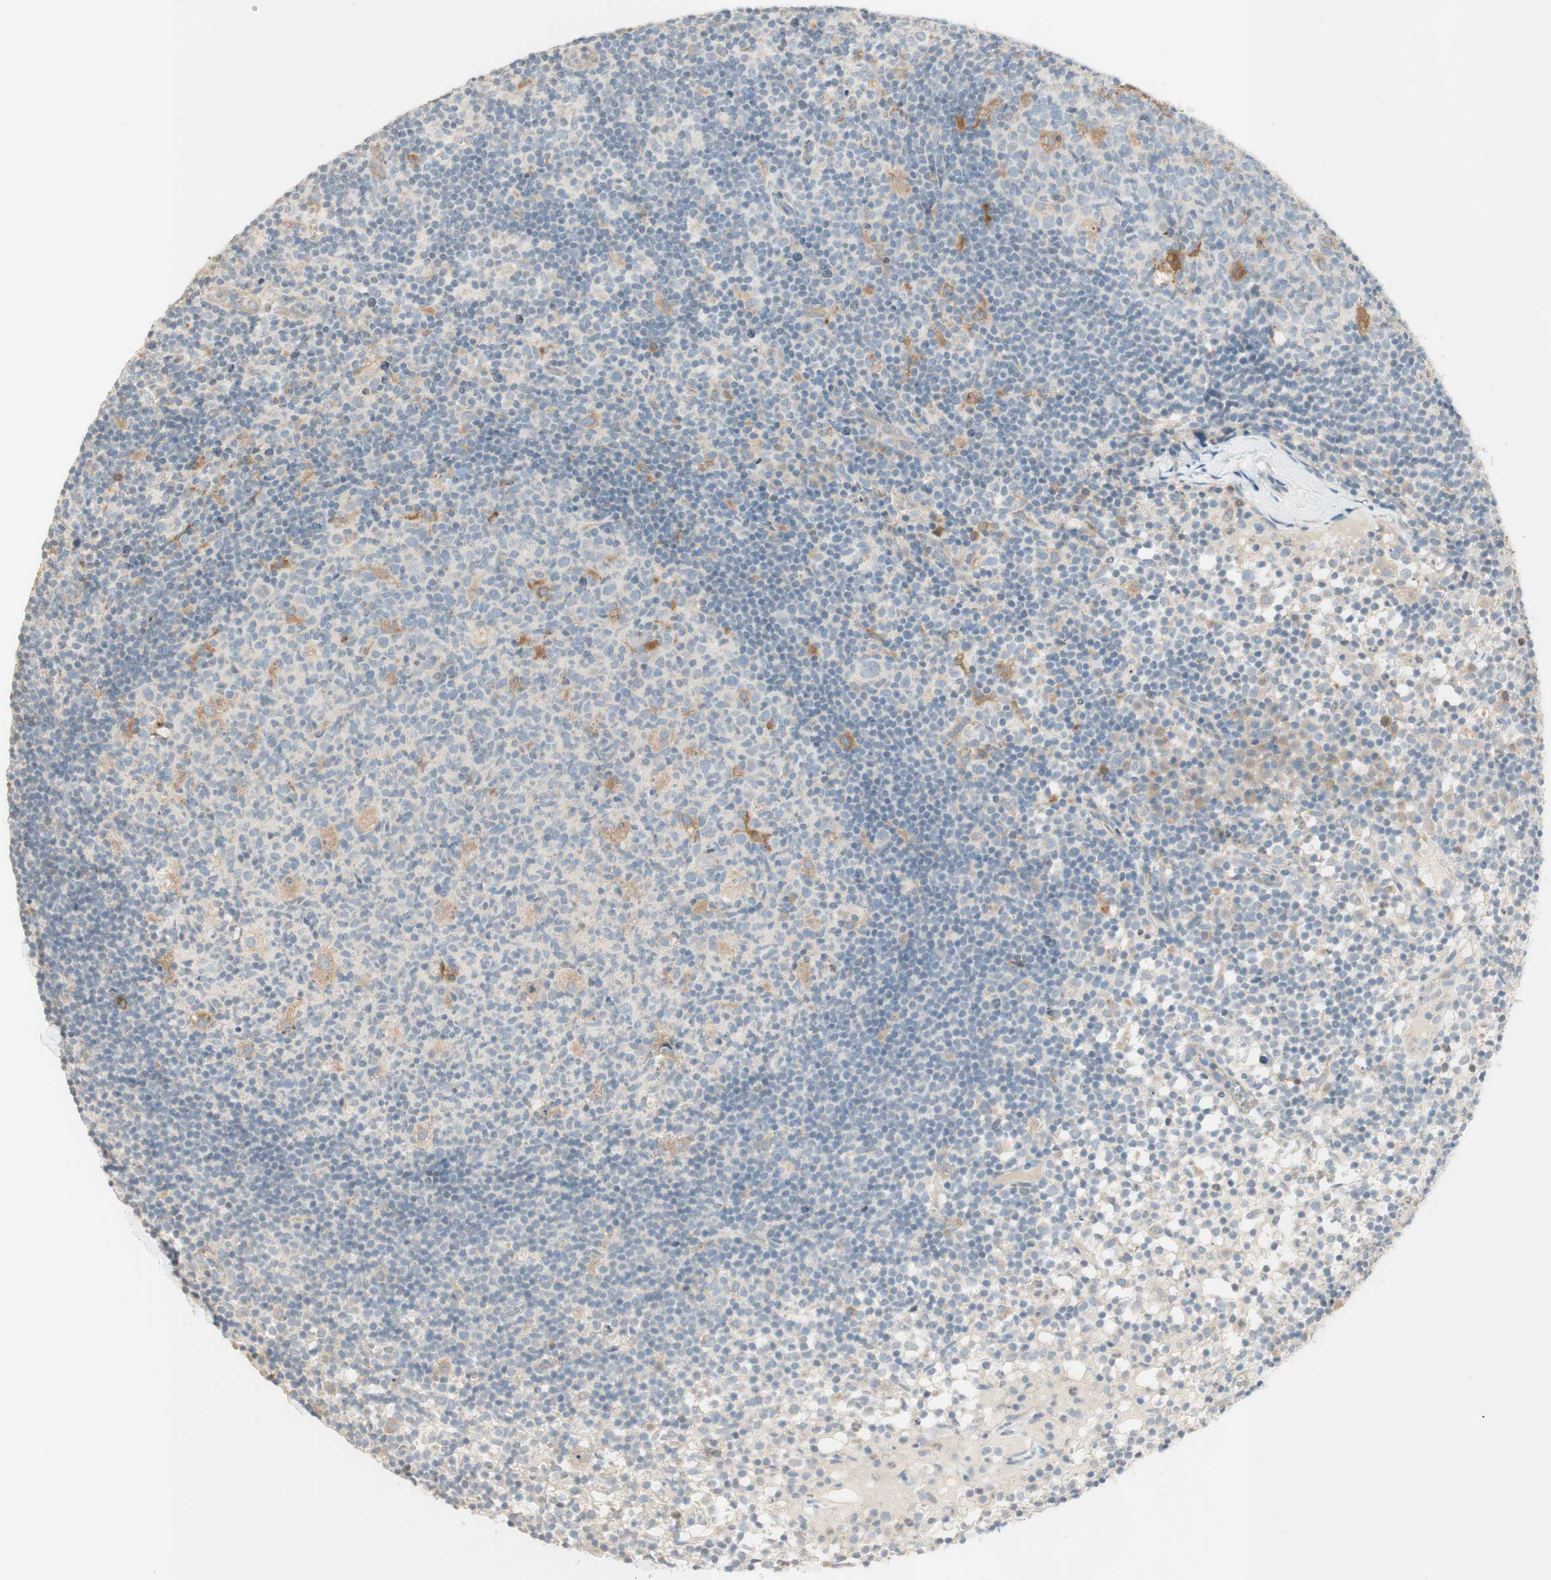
{"staining": {"intensity": "moderate", "quantity": "<25%", "location": "cytoplasmic/membranous"}, "tissue": "lymph node", "cell_type": "Germinal center cells", "image_type": "normal", "snomed": [{"axis": "morphology", "description": "Normal tissue, NOS"}, {"axis": "morphology", "description": "Inflammation, NOS"}, {"axis": "topography", "description": "Lymph node"}], "caption": "Protein expression analysis of benign human lymph node reveals moderate cytoplasmic/membranous staining in approximately <25% of germinal center cells. (DAB (3,3'-diaminobenzidine) IHC, brown staining for protein, blue staining for nuclei).", "gene": "CLCN2", "patient": {"sex": "male", "age": 55}}